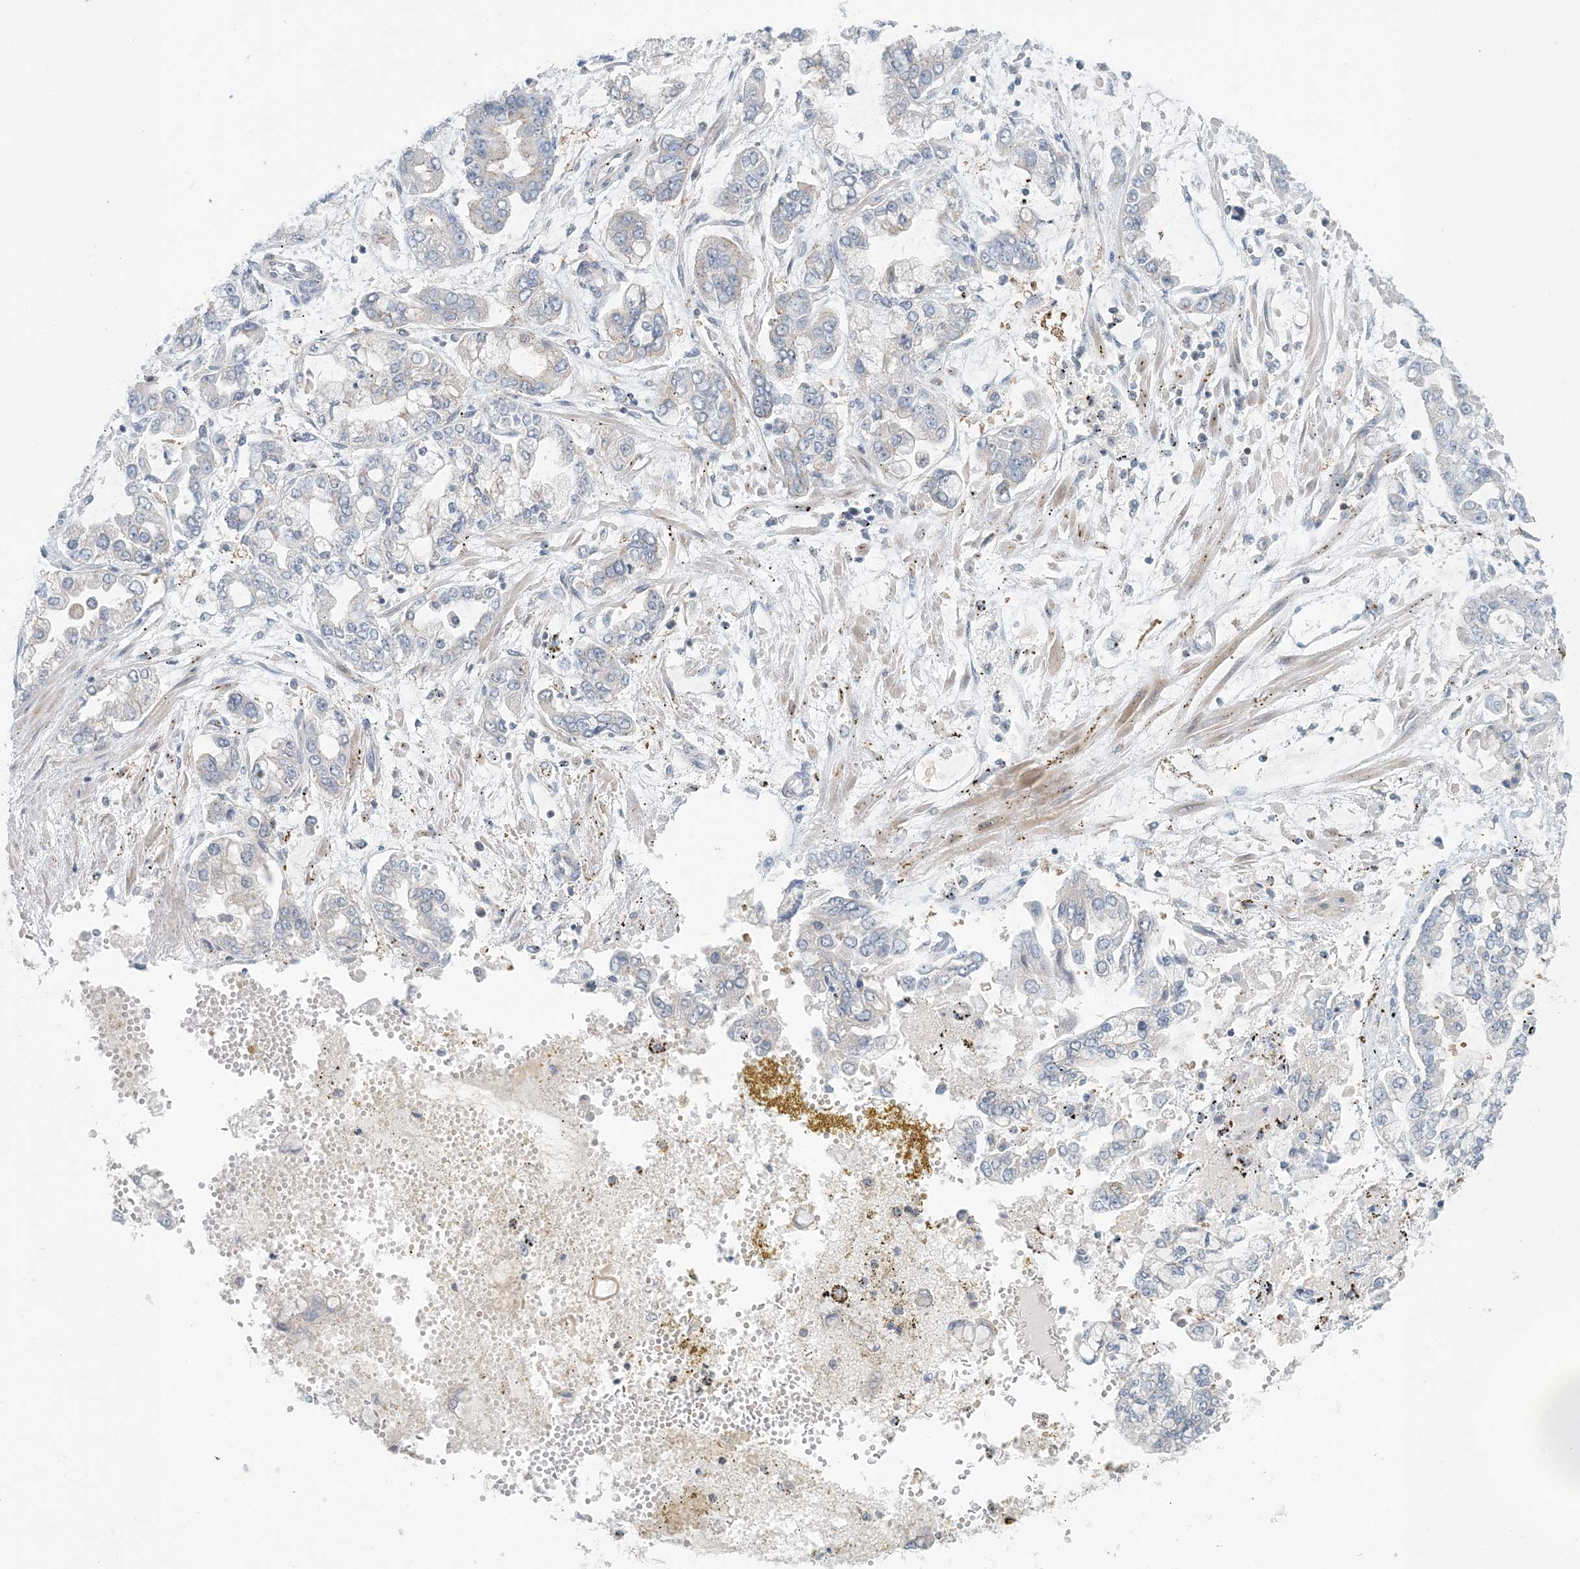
{"staining": {"intensity": "negative", "quantity": "none", "location": "none"}, "tissue": "stomach cancer", "cell_type": "Tumor cells", "image_type": "cancer", "snomed": [{"axis": "morphology", "description": "Normal tissue, NOS"}, {"axis": "morphology", "description": "Adenocarcinoma, NOS"}, {"axis": "topography", "description": "Stomach, upper"}, {"axis": "topography", "description": "Stomach"}], "caption": "Immunohistochemistry (IHC) micrograph of neoplastic tissue: stomach cancer (adenocarcinoma) stained with DAB (3,3'-diaminobenzidine) exhibits no significant protein positivity in tumor cells.", "gene": "ATP13A2", "patient": {"sex": "male", "age": 76}}